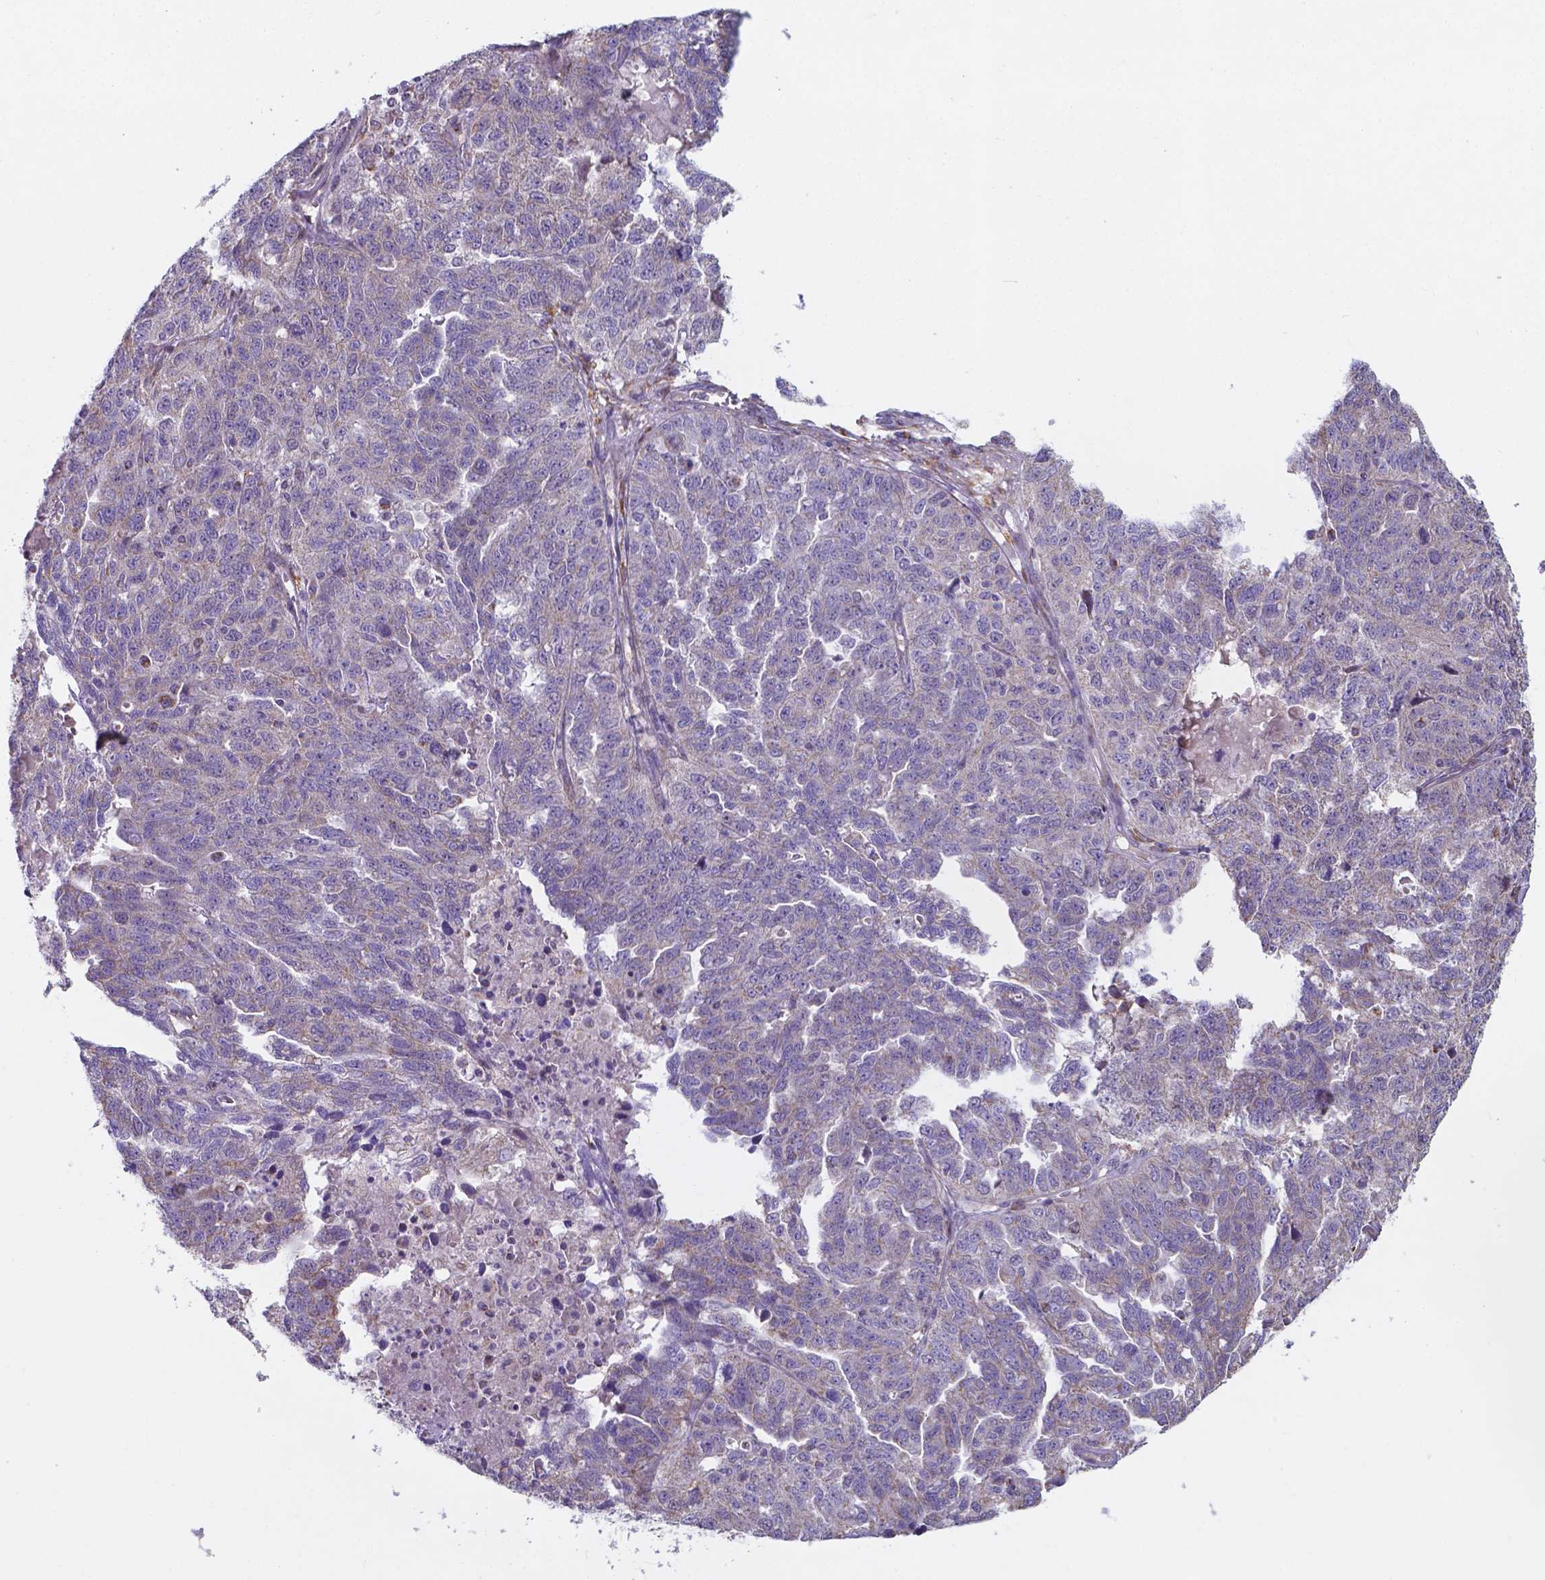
{"staining": {"intensity": "negative", "quantity": "none", "location": "none"}, "tissue": "ovarian cancer", "cell_type": "Tumor cells", "image_type": "cancer", "snomed": [{"axis": "morphology", "description": "Cystadenocarcinoma, serous, NOS"}, {"axis": "topography", "description": "Ovary"}], "caption": "This histopathology image is of serous cystadenocarcinoma (ovarian) stained with immunohistochemistry (IHC) to label a protein in brown with the nuclei are counter-stained blue. There is no positivity in tumor cells.", "gene": "FAM114A1", "patient": {"sex": "female", "age": 71}}